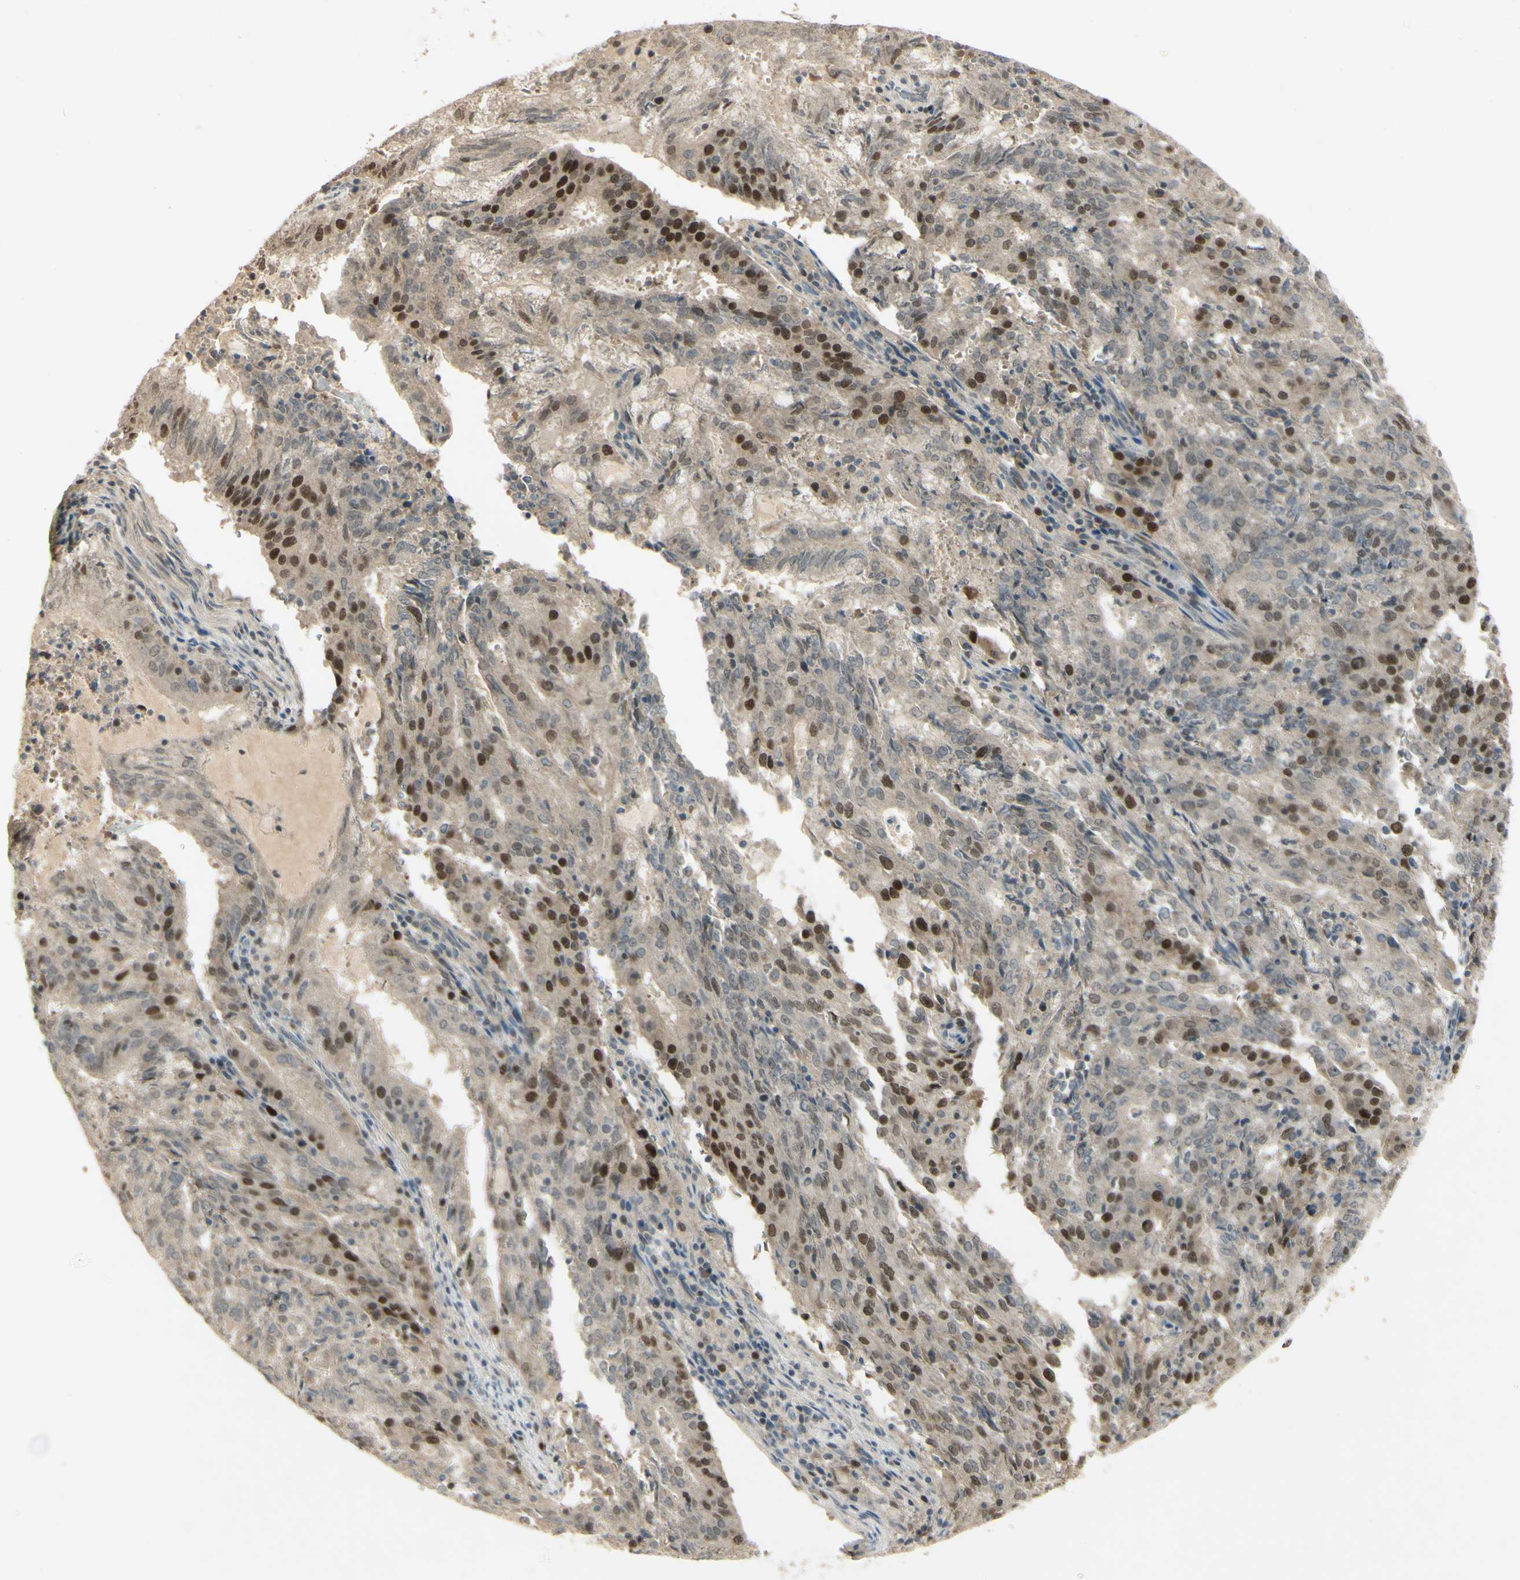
{"staining": {"intensity": "strong", "quantity": "<25%", "location": "nuclear"}, "tissue": "cervical cancer", "cell_type": "Tumor cells", "image_type": "cancer", "snomed": [{"axis": "morphology", "description": "Adenocarcinoma, NOS"}, {"axis": "topography", "description": "Cervix"}], "caption": "The photomicrograph displays immunohistochemical staining of adenocarcinoma (cervical). There is strong nuclear positivity is present in approximately <25% of tumor cells.", "gene": "RAD18", "patient": {"sex": "female", "age": 44}}